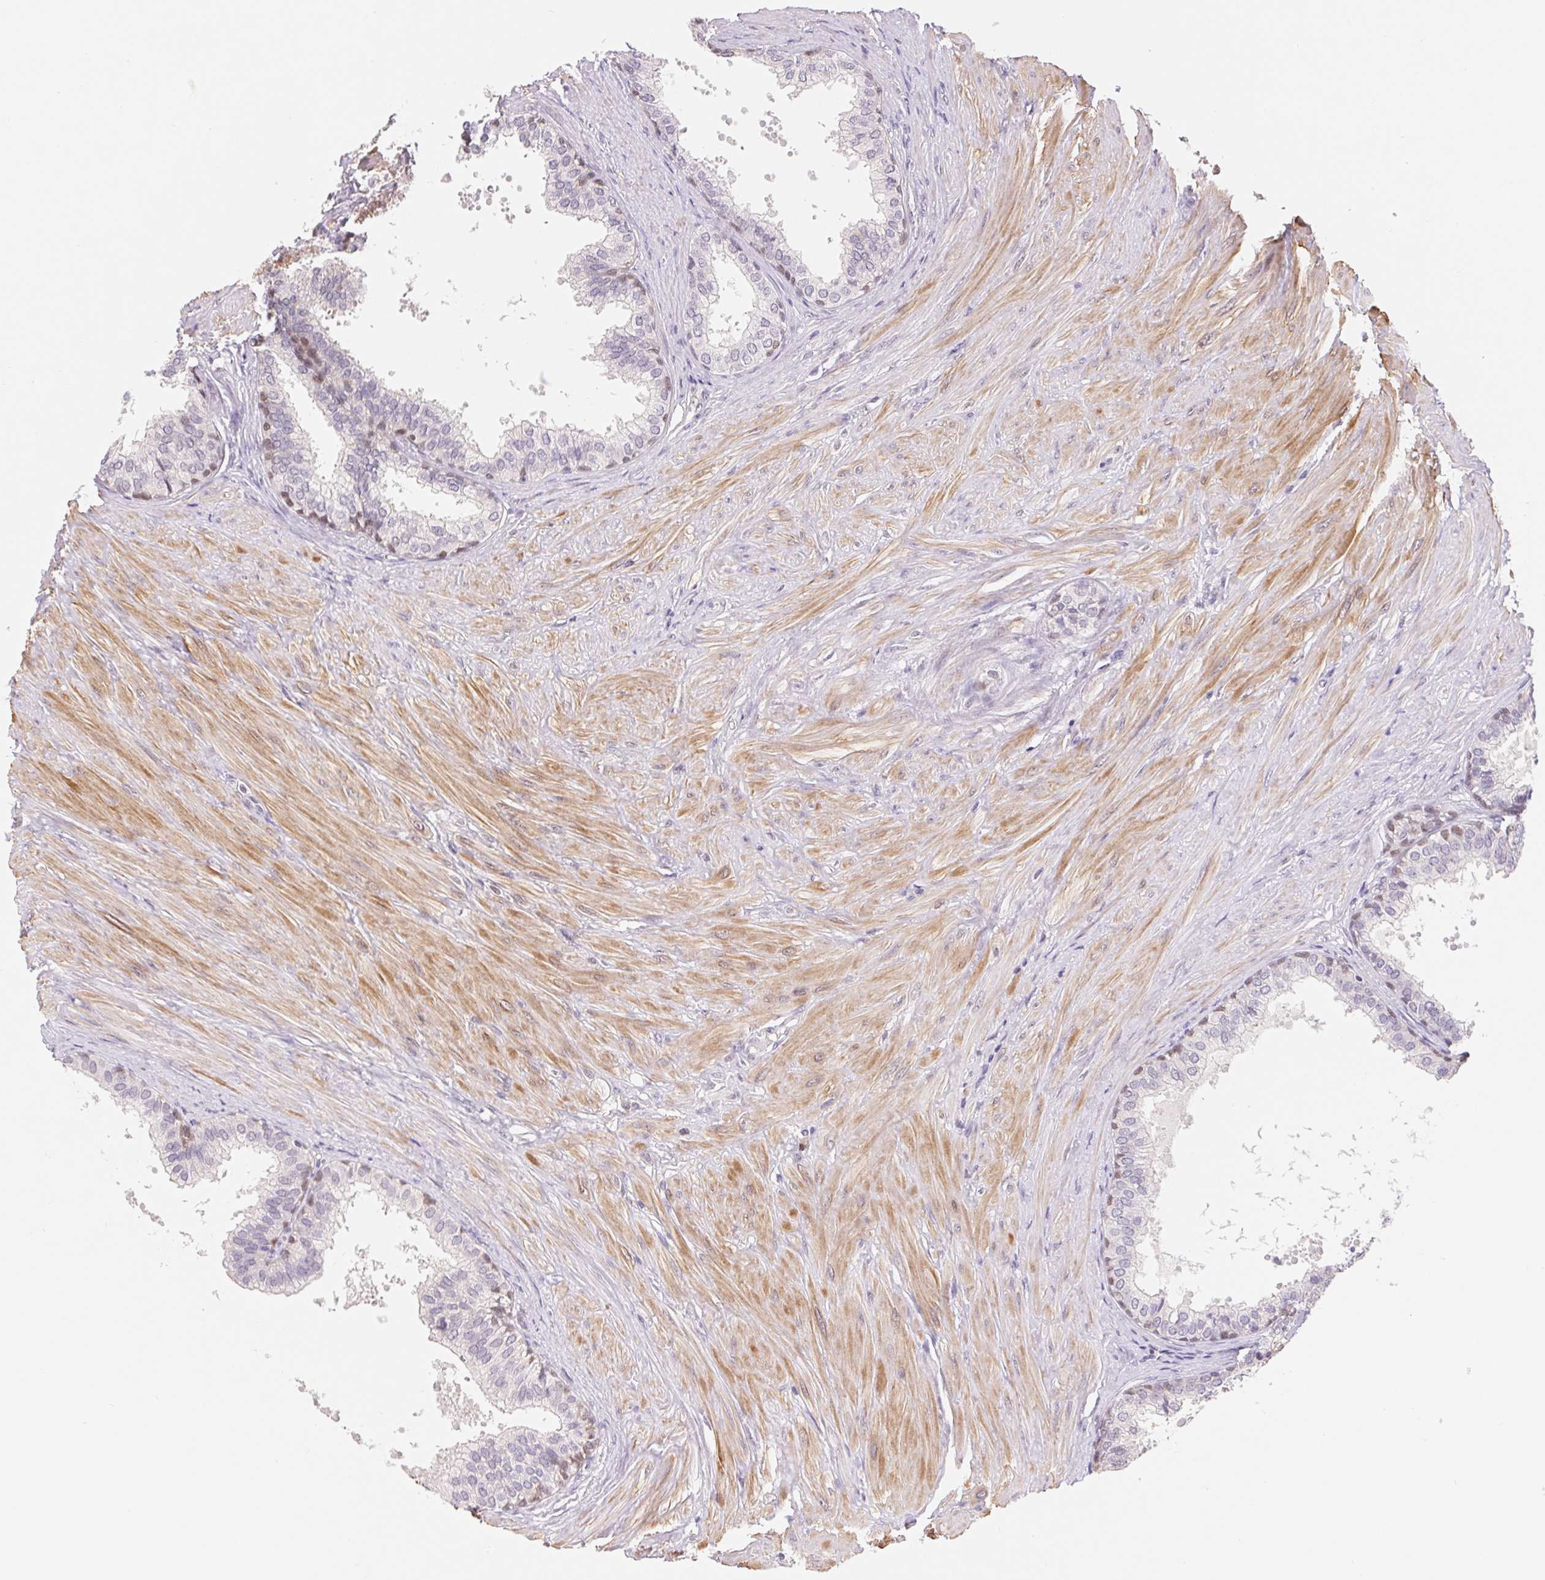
{"staining": {"intensity": "weak", "quantity": "<25%", "location": "nuclear"}, "tissue": "prostate", "cell_type": "Glandular cells", "image_type": "normal", "snomed": [{"axis": "morphology", "description": "Normal tissue, NOS"}, {"axis": "topography", "description": "Prostate"}, {"axis": "topography", "description": "Peripheral nerve tissue"}], "caption": "This photomicrograph is of normal prostate stained with IHC to label a protein in brown with the nuclei are counter-stained blue. There is no positivity in glandular cells. (DAB immunohistochemistry with hematoxylin counter stain).", "gene": "L3MBTL4", "patient": {"sex": "male", "age": 55}}